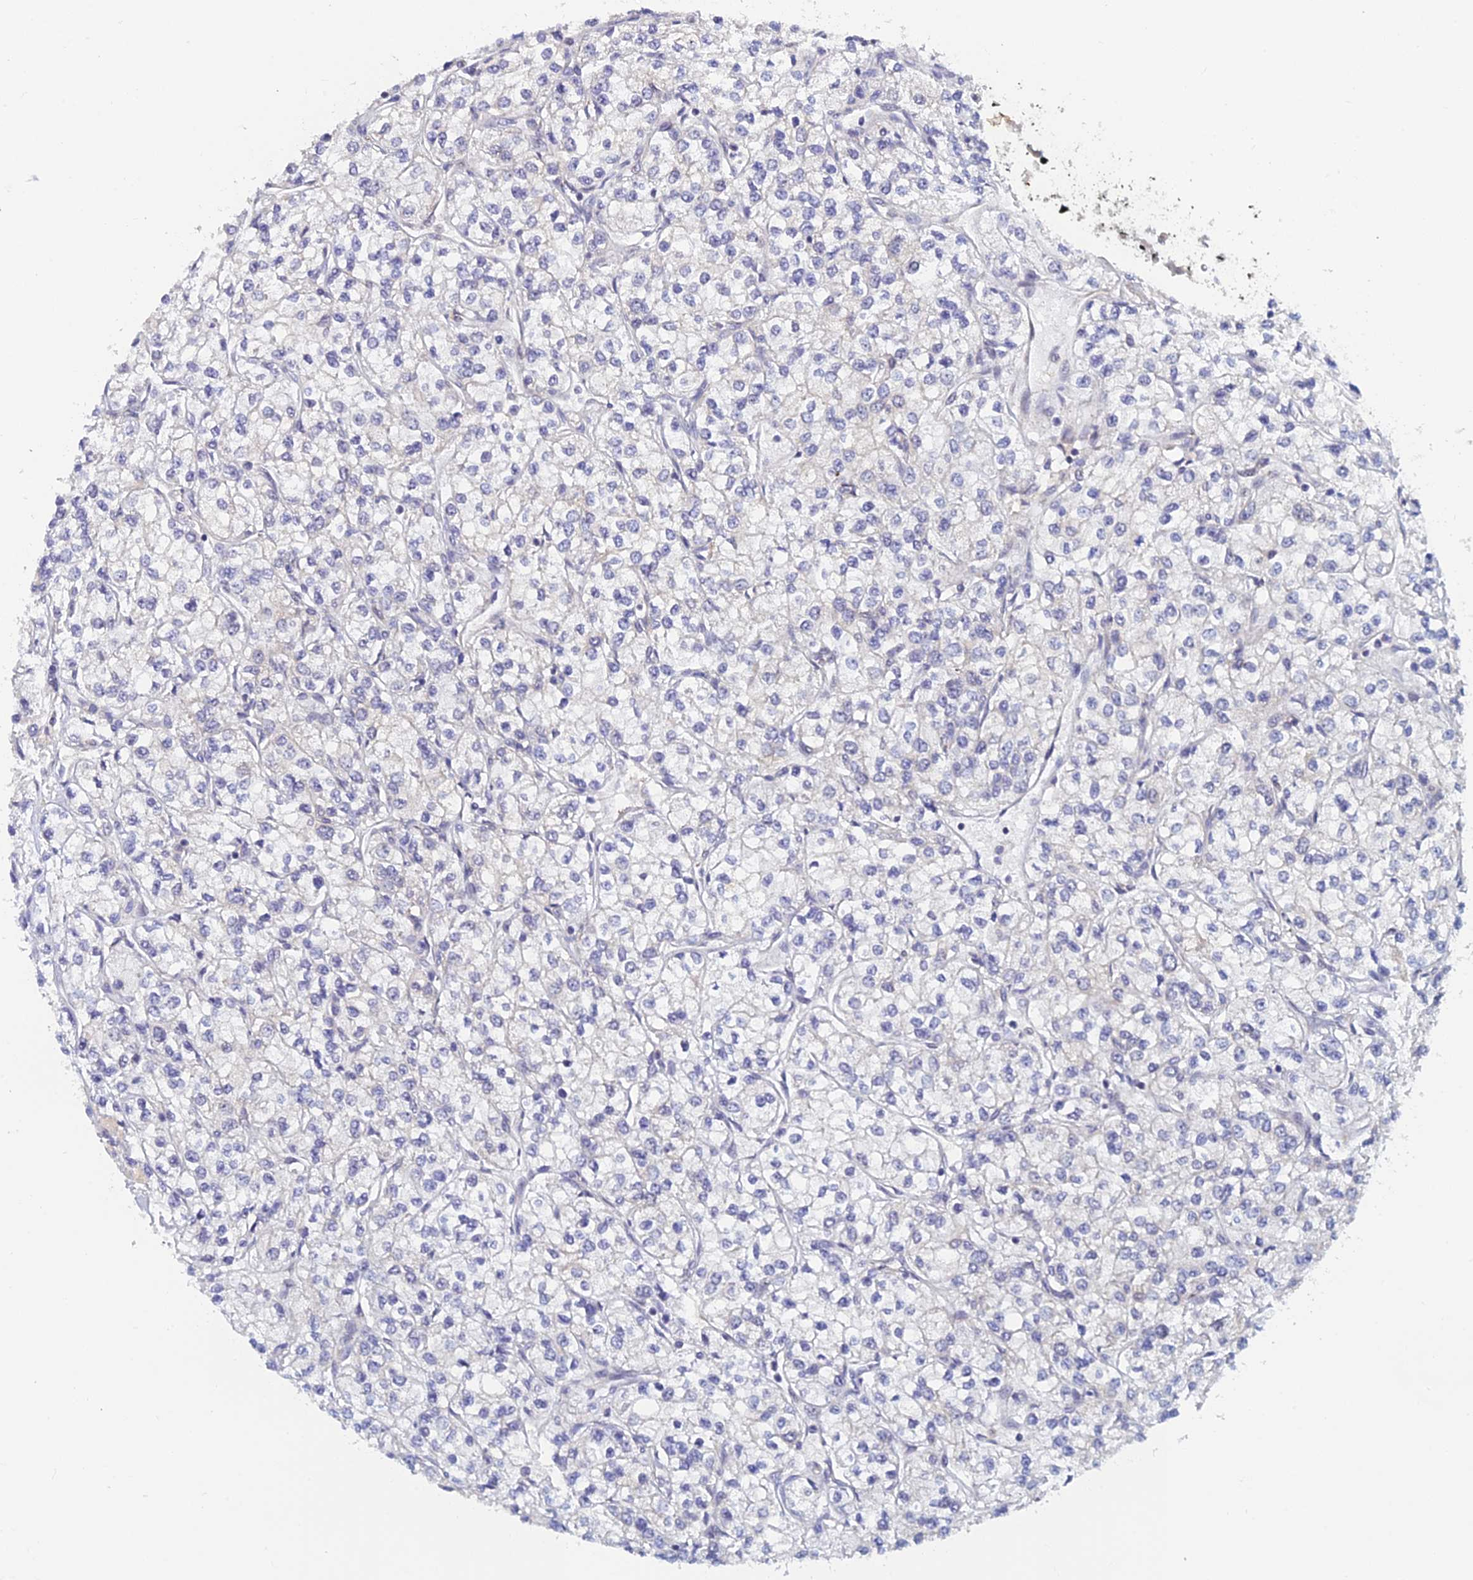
{"staining": {"intensity": "negative", "quantity": "none", "location": "none"}, "tissue": "renal cancer", "cell_type": "Tumor cells", "image_type": "cancer", "snomed": [{"axis": "morphology", "description": "Adenocarcinoma, NOS"}, {"axis": "topography", "description": "Kidney"}], "caption": "Renal cancer was stained to show a protein in brown. There is no significant expression in tumor cells.", "gene": "SRA1", "patient": {"sex": "male", "age": 80}}